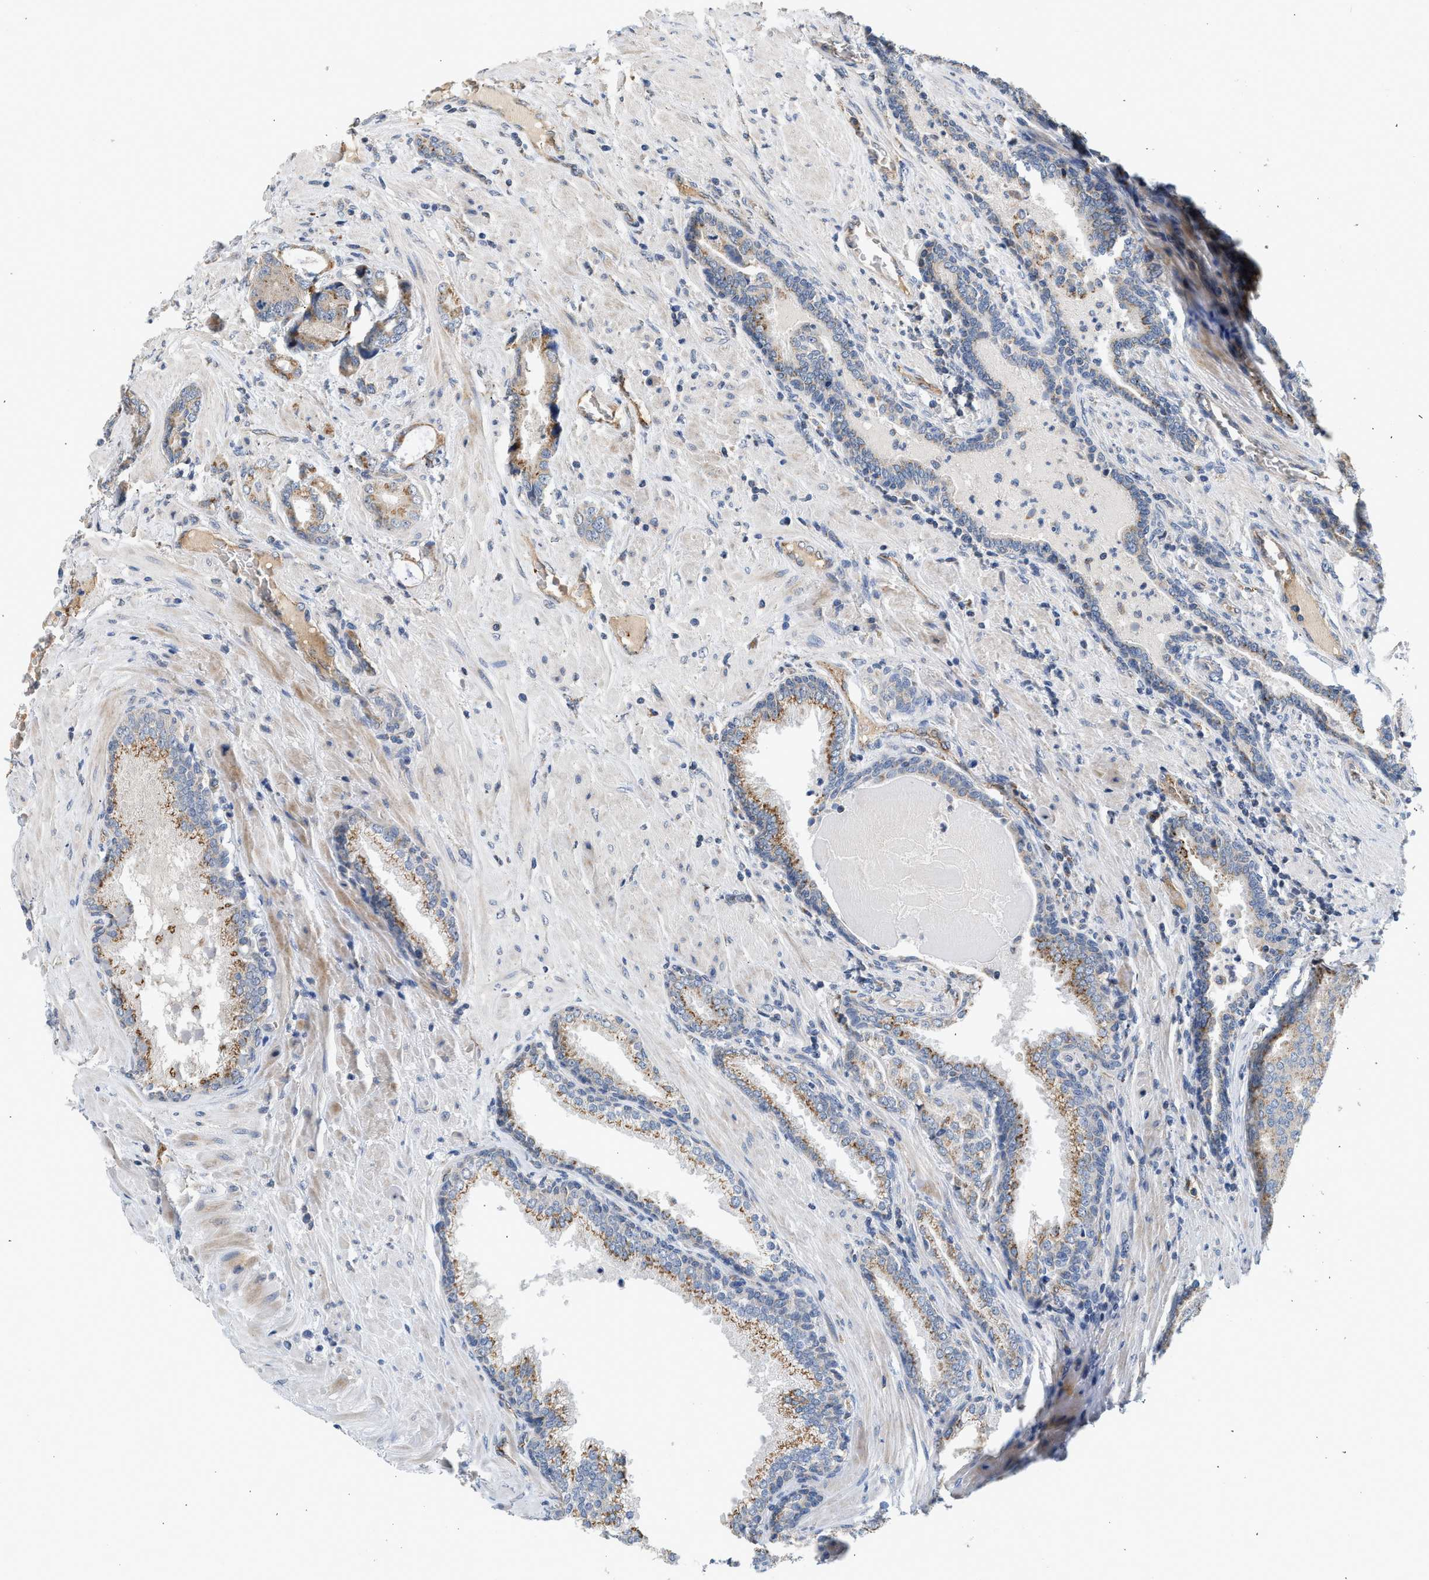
{"staining": {"intensity": "weak", "quantity": ">75%", "location": "cytoplasmic/membranous"}, "tissue": "prostate cancer", "cell_type": "Tumor cells", "image_type": "cancer", "snomed": [{"axis": "morphology", "description": "Adenocarcinoma, High grade"}, {"axis": "topography", "description": "Prostate"}], "caption": "The photomicrograph reveals immunohistochemical staining of prostate adenocarcinoma (high-grade). There is weak cytoplasmic/membranous expression is identified in about >75% of tumor cells.", "gene": "PIM1", "patient": {"sex": "male", "age": 50}}